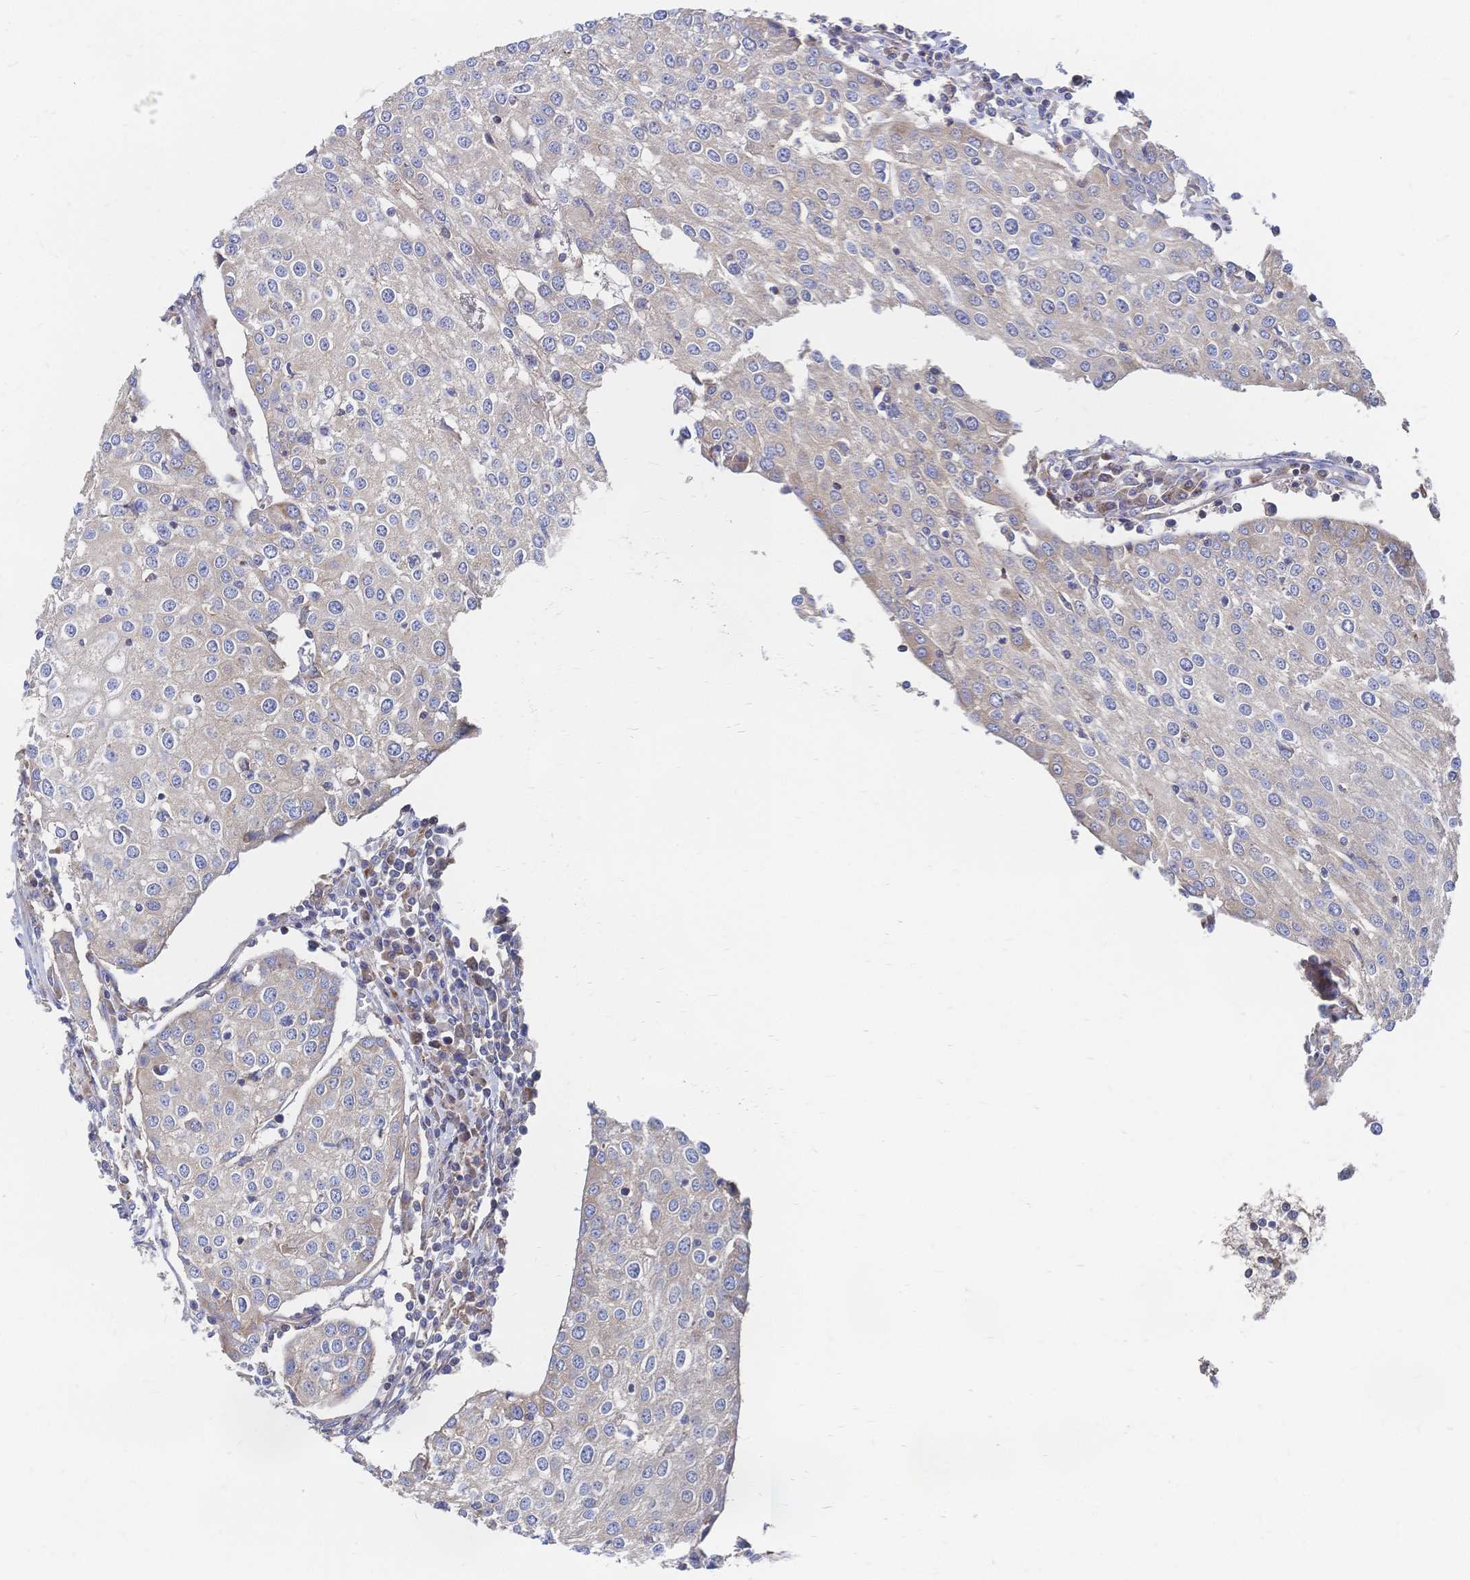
{"staining": {"intensity": "weak", "quantity": "25%-75%", "location": "cytoplasmic/membranous"}, "tissue": "urothelial cancer", "cell_type": "Tumor cells", "image_type": "cancer", "snomed": [{"axis": "morphology", "description": "Urothelial carcinoma, High grade"}, {"axis": "topography", "description": "Urinary bladder"}], "caption": "The histopathology image displays staining of urothelial cancer, revealing weak cytoplasmic/membranous protein expression (brown color) within tumor cells.", "gene": "SORBS1", "patient": {"sex": "female", "age": 85}}